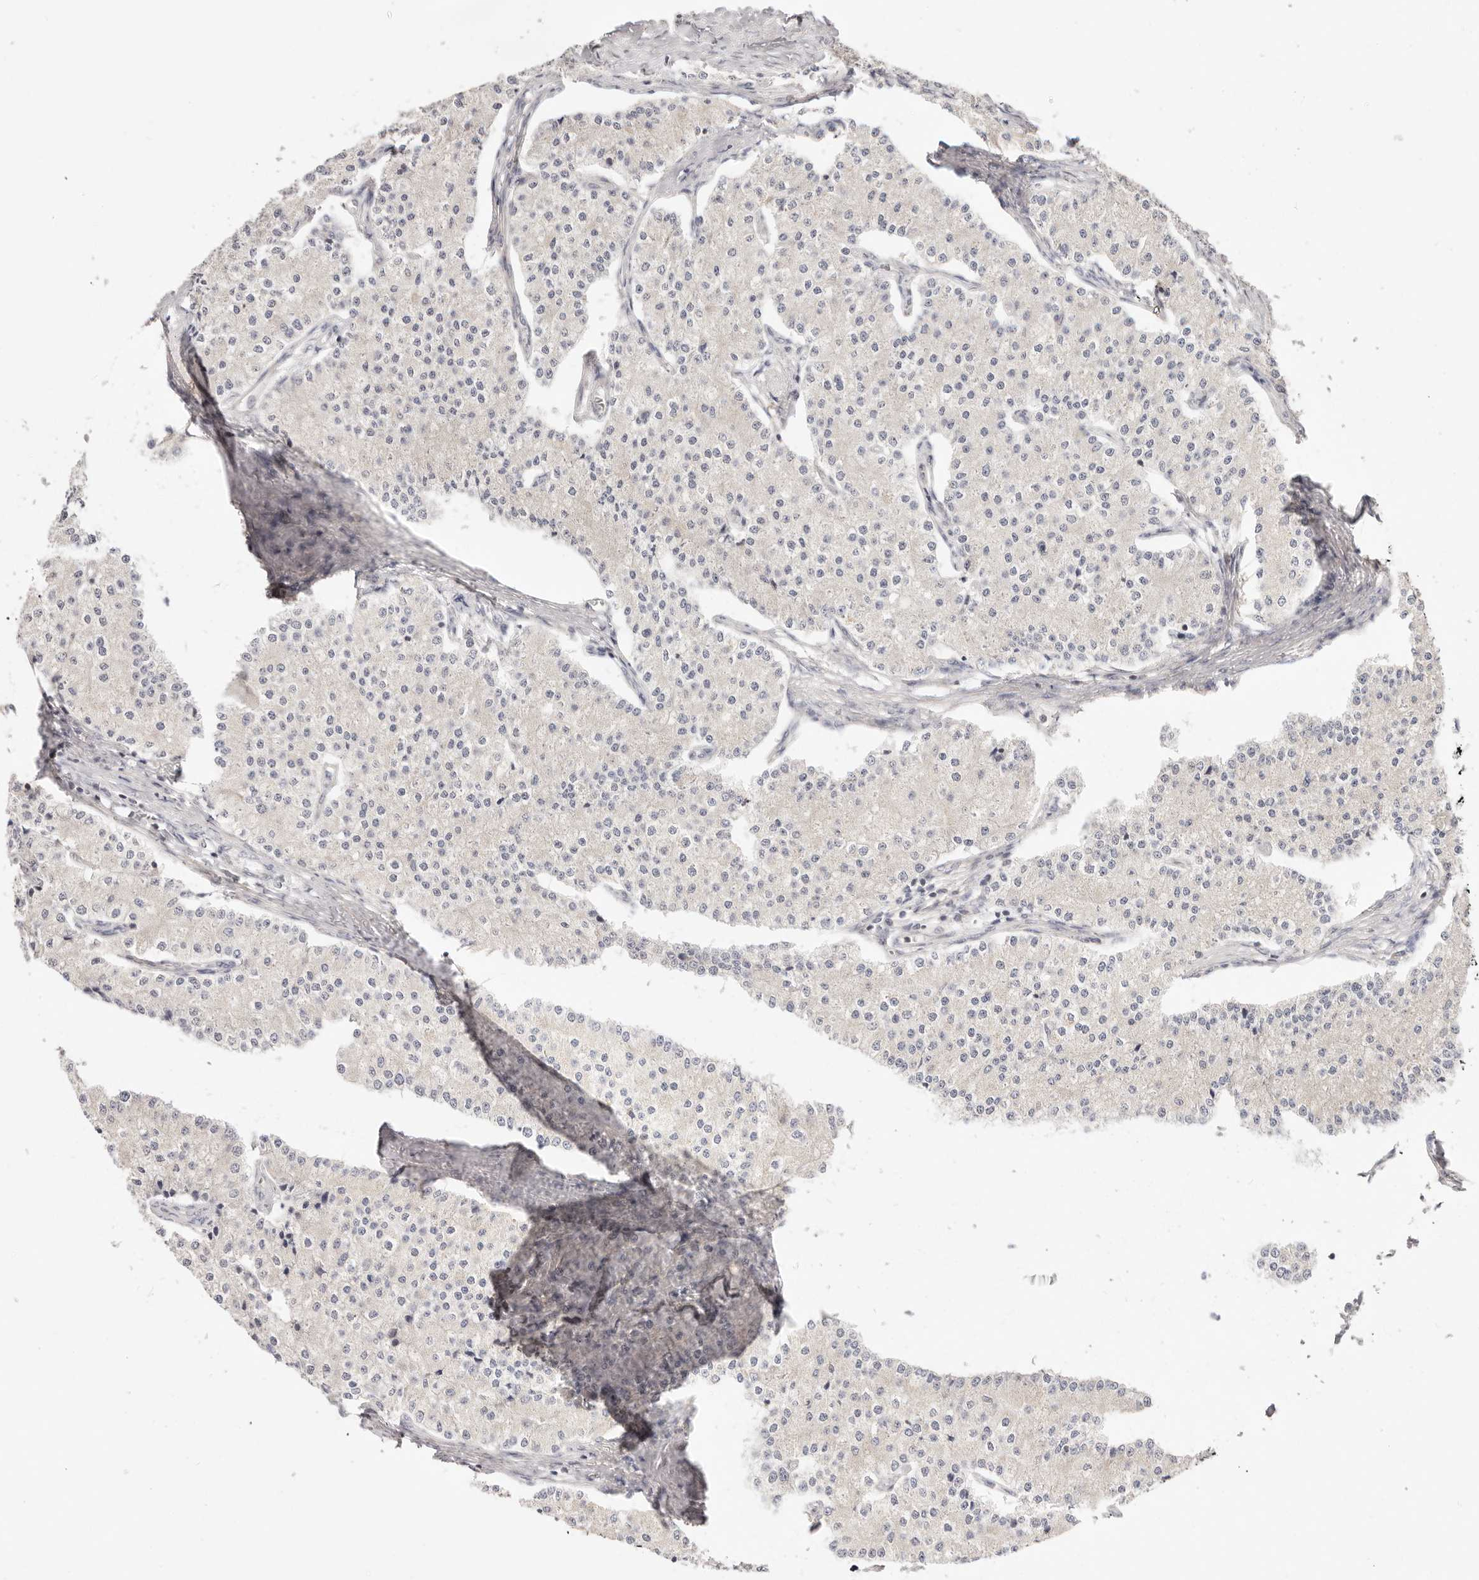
{"staining": {"intensity": "negative", "quantity": "none", "location": "none"}, "tissue": "carcinoid", "cell_type": "Tumor cells", "image_type": "cancer", "snomed": [{"axis": "morphology", "description": "Carcinoid, malignant, NOS"}, {"axis": "topography", "description": "Colon"}], "caption": "Carcinoid was stained to show a protein in brown. There is no significant staining in tumor cells. (Stains: DAB immunohistochemistry (IHC) with hematoxylin counter stain, Microscopy: brightfield microscopy at high magnification).", "gene": "KCMF1", "patient": {"sex": "female", "age": 52}}